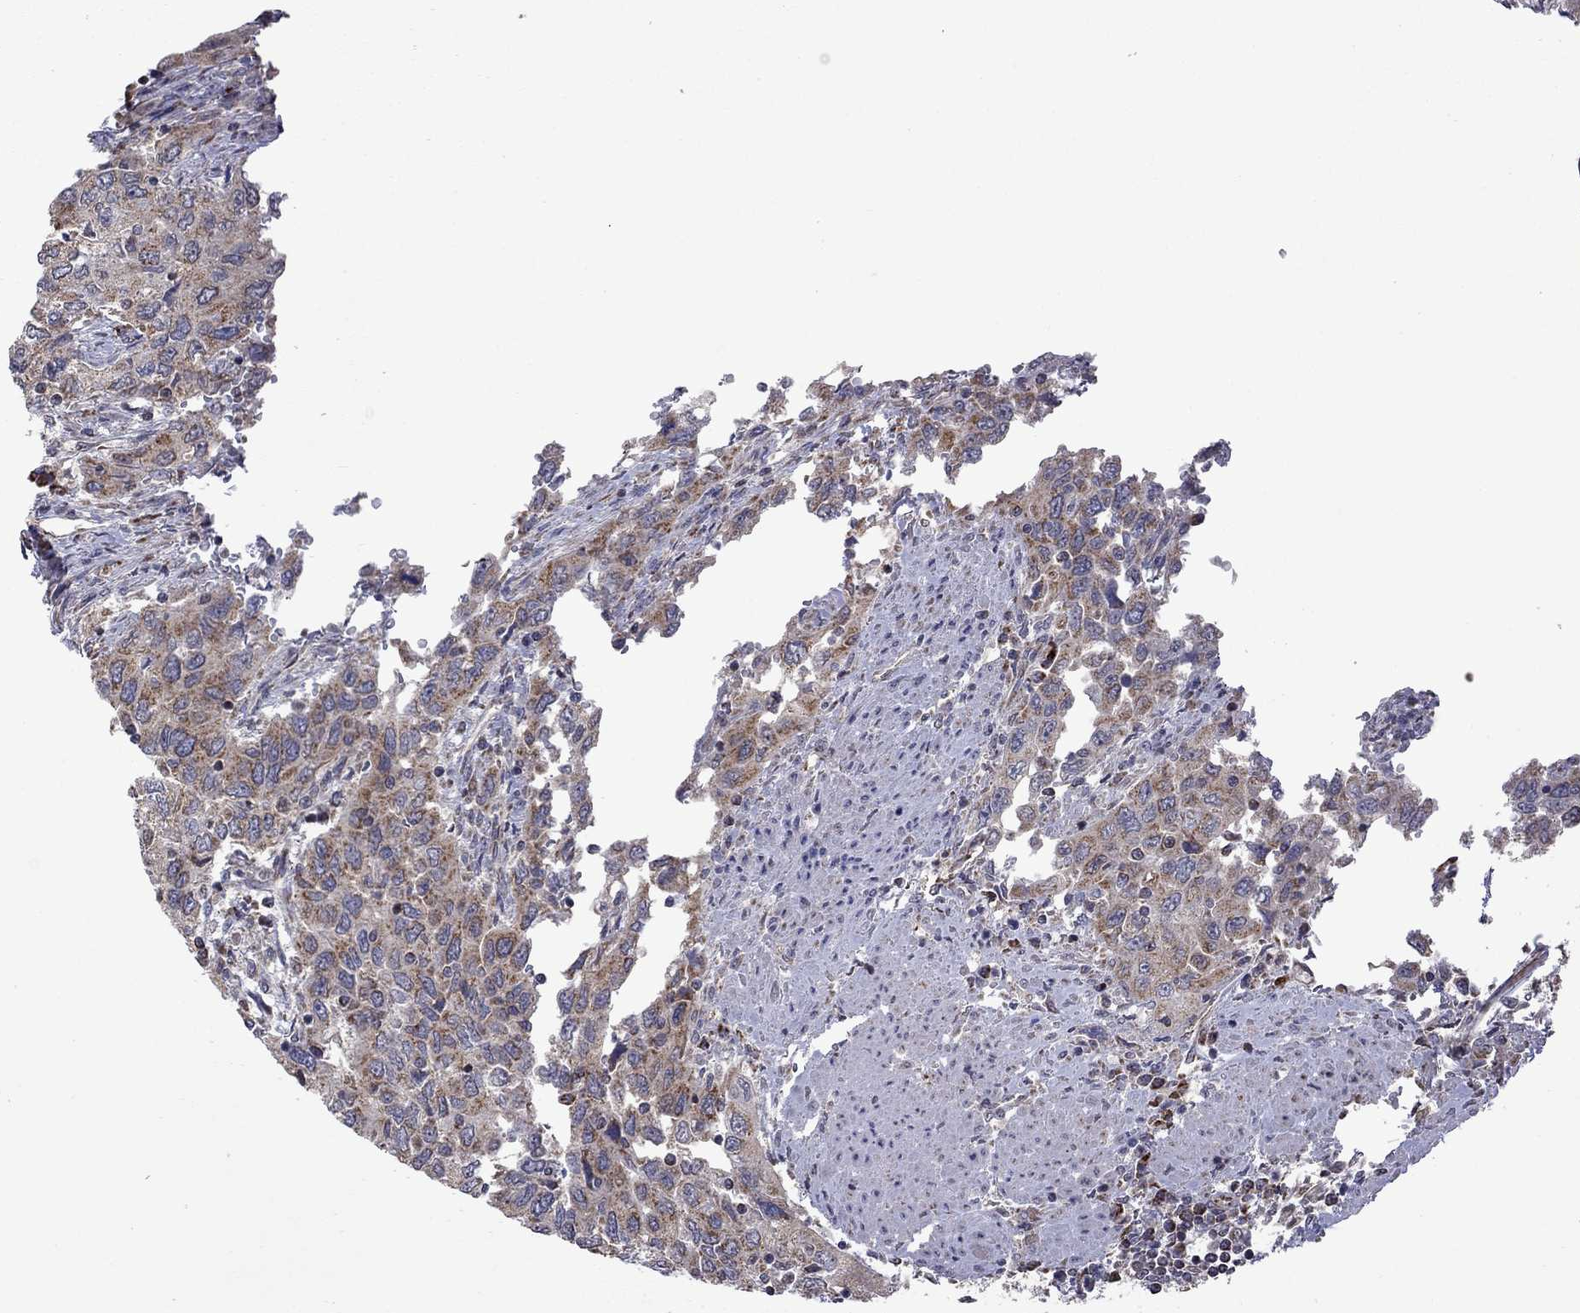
{"staining": {"intensity": "strong", "quantity": "<25%", "location": "cytoplasmic/membranous"}, "tissue": "urothelial cancer", "cell_type": "Tumor cells", "image_type": "cancer", "snomed": [{"axis": "morphology", "description": "Urothelial carcinoma, High grade"}, {"axis": "topography", "description": "Urinary bladder"}], "caption": "Immunohistochemical staining of human urothelial cancer shows strong cytoplasmic/membranous protein staining in approximately <25% of tumor cells.", "gene": "NDUFB1", "patient": {"sex": "male", "age": 76}}